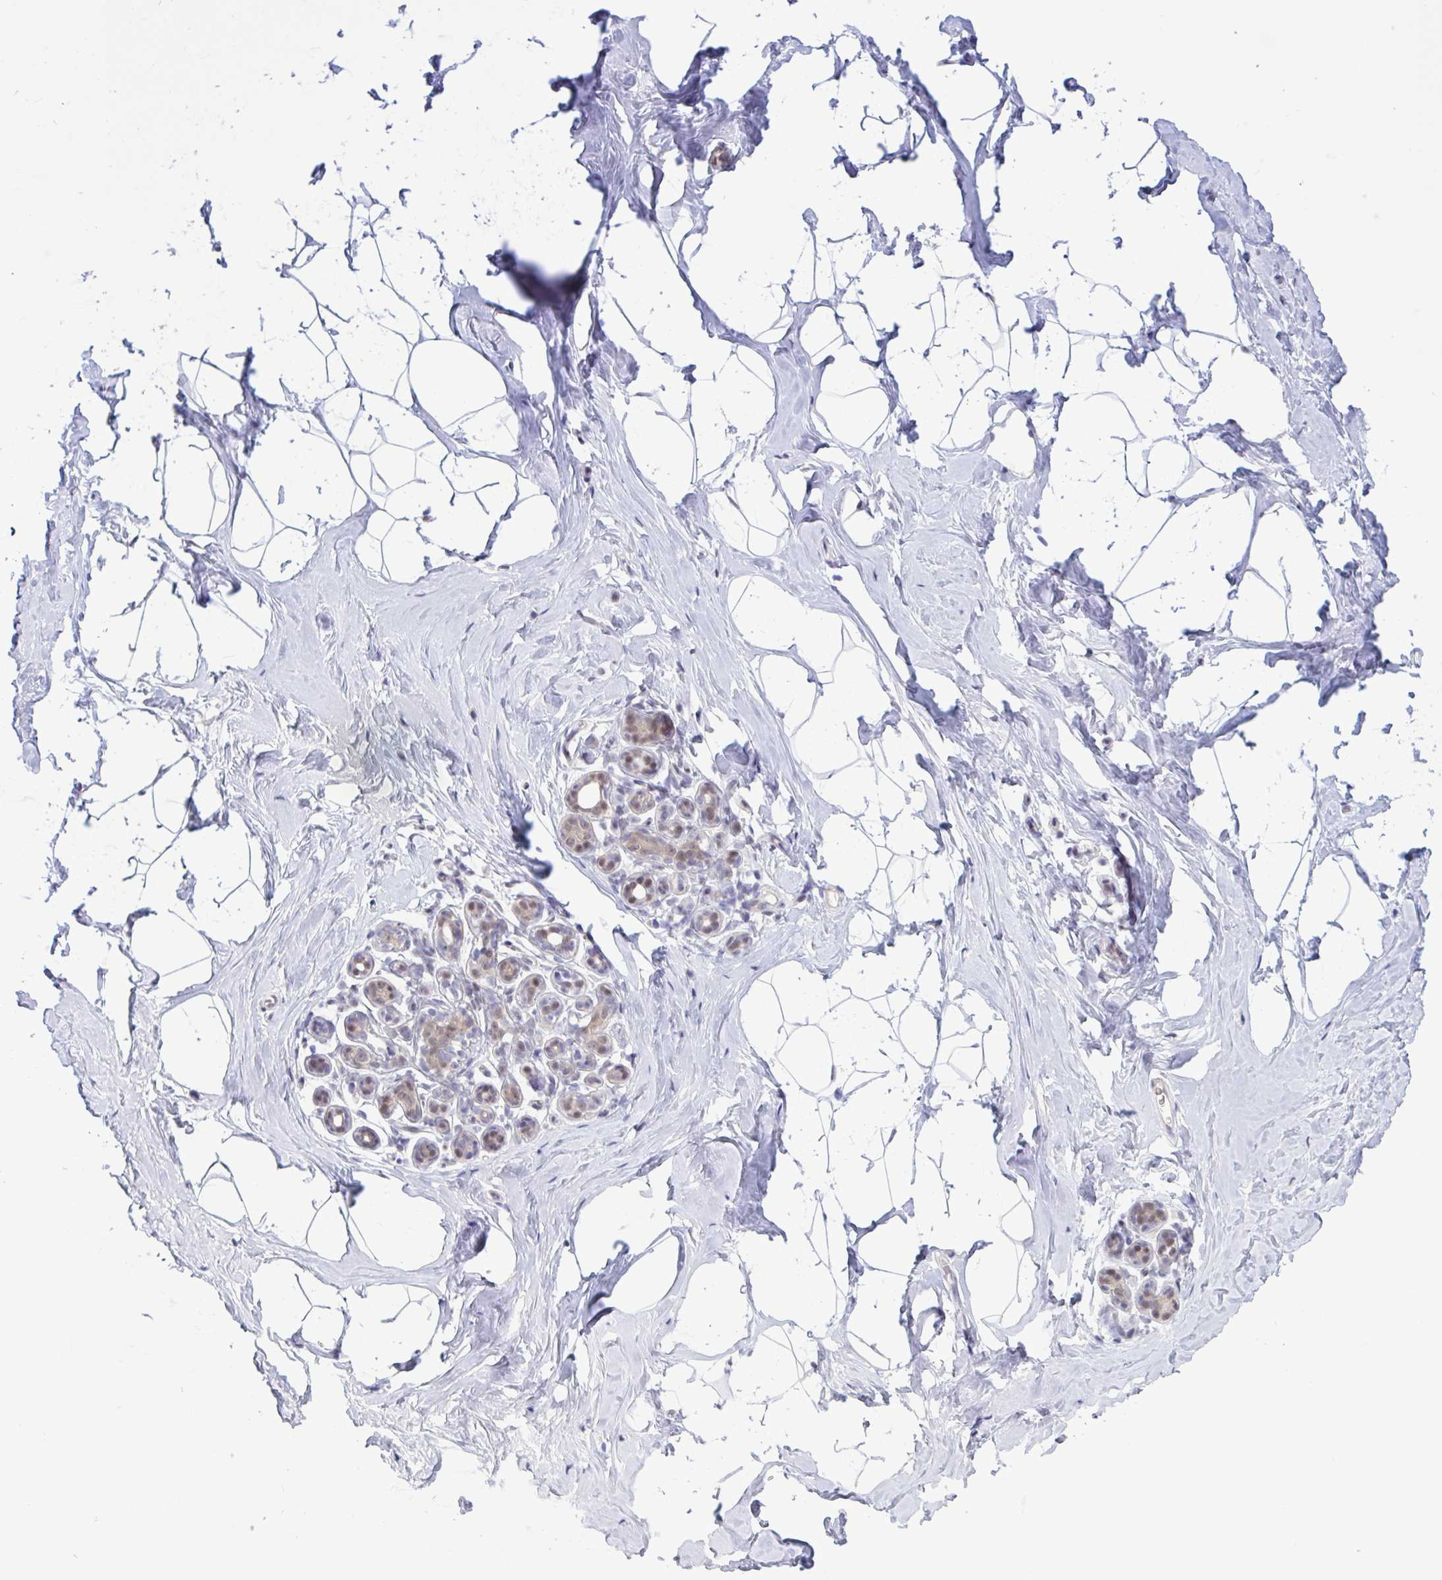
{"staining": {"intensity": "negative", "quantity": "none", "location": "none"}, "tissue": "breast", "cell_type": "Adipocytes", "image_type": "normal", "snomed": [{"axis": "morphology", "description": "Normal tissue, NOS"}, {"axis": "topography", "description": "Breast"}], "caption": "This is an immunohistochemistry photomicrograph of unremarkable breast. There is no positivity in adipocytes.", "gene": "RBL1", "patient": {"sex": "female", "age": 32}}